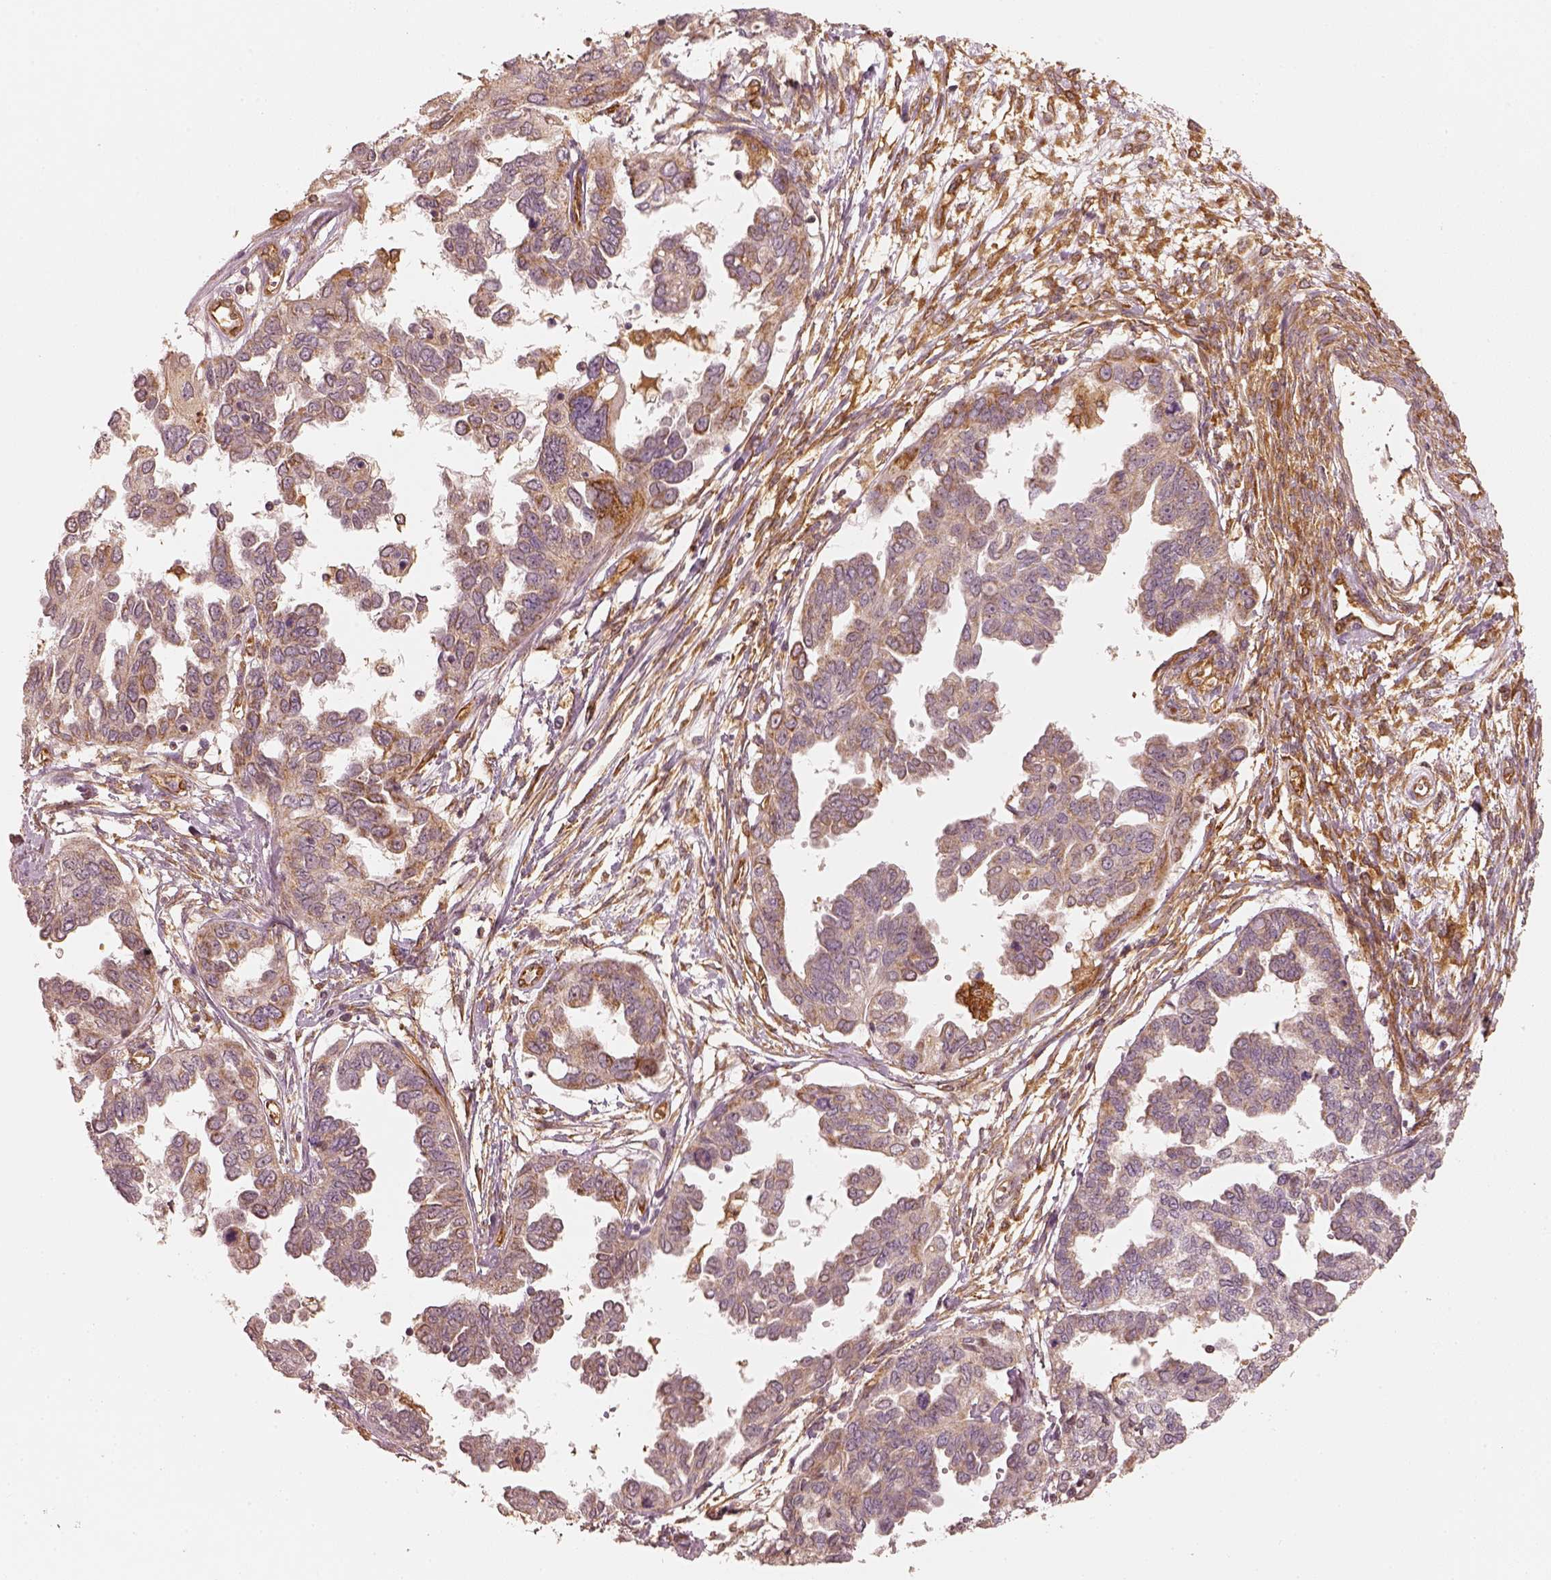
{"staining": {"intensity": "moderate", "quantity": "25%-75%", "location": "cytoplasmic/membranous"}, "tissue": "ovarian cancer", "cell_type": "Tumor cells", "image_type": "cancer", "snomed": [{"axis": "morphology", "description": "Cystadenocarcinoma, serous, NOS"}, {"axis": "topography", "description": "Ovary"}], "caption": "Ovarian cancer (serous cystadenocarcinoma) was stained to show a protein in brown. There is medium levels of moderate cytoplasmic/membranous staining in about 25%-75% of tumor cells. (Stains: DAB (3,3'-diaminobenzidine) in brown, nuclei in blue, Microscopy: brightfield microscopy at high magnification).", "gene": "FSCN1", "patient": {"sex": "female", "age": 53}}